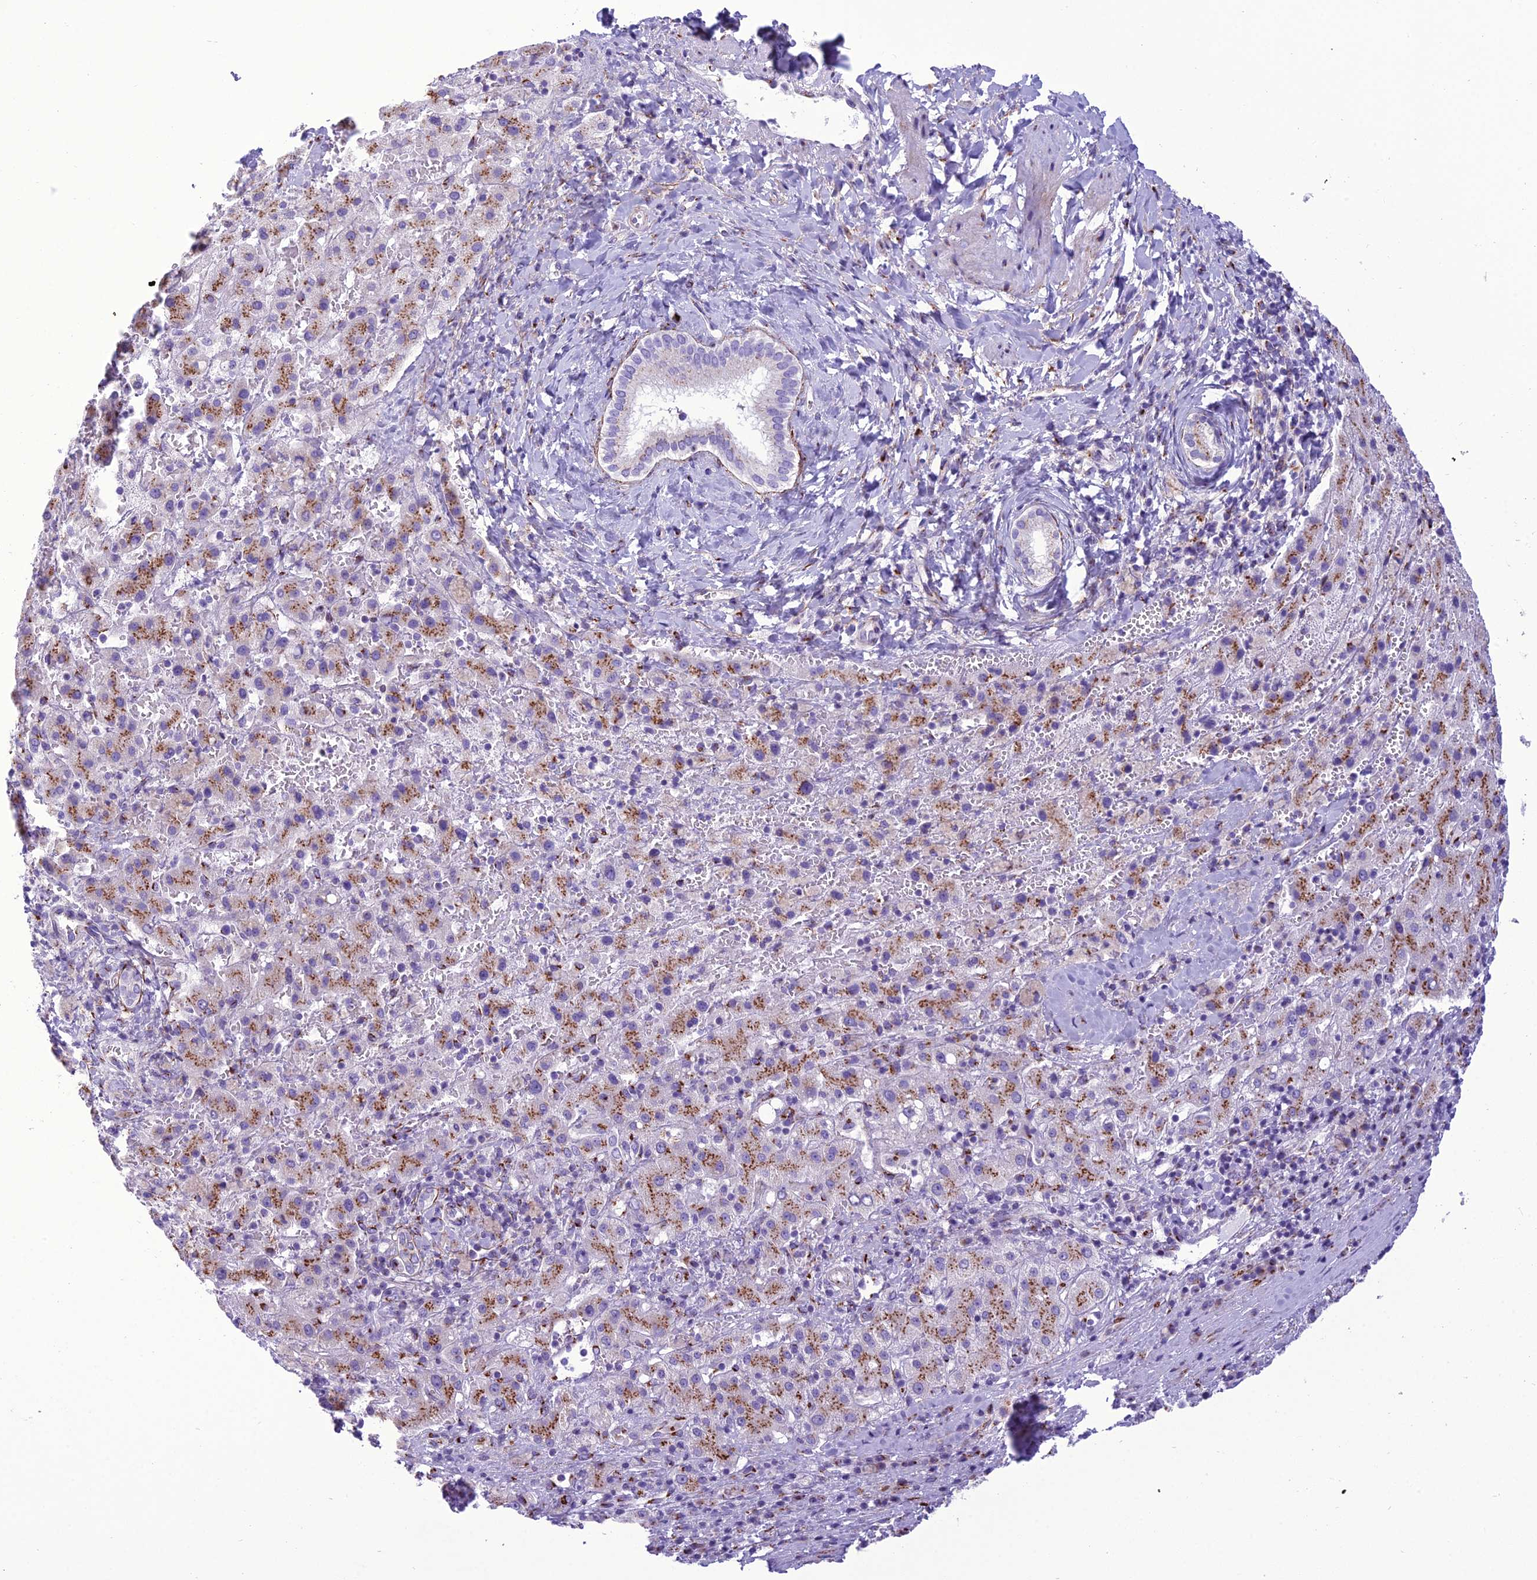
{"staining": {"intensity": "strong", "quantity": ">75%", "location": "cytoplasmic/membranous"}, "tissue": "liver cancer", "cell_type": "Tumor cells", "image_type": "cancer", "snomed": [{"axis": "morphology", "description": "Carcinoma, Hepatocellular, NOS"}, {"axis": "topography", "description": "Liver"}], "caption": "Immunohistochemical staining of hepatocellular carcinoma (liver) reveals strong cytoplasmic/membranous protein positivity in about >75% of tumor cells.", "gene": "GOLM2", "patient": {"sex": "female", "age": 58}}